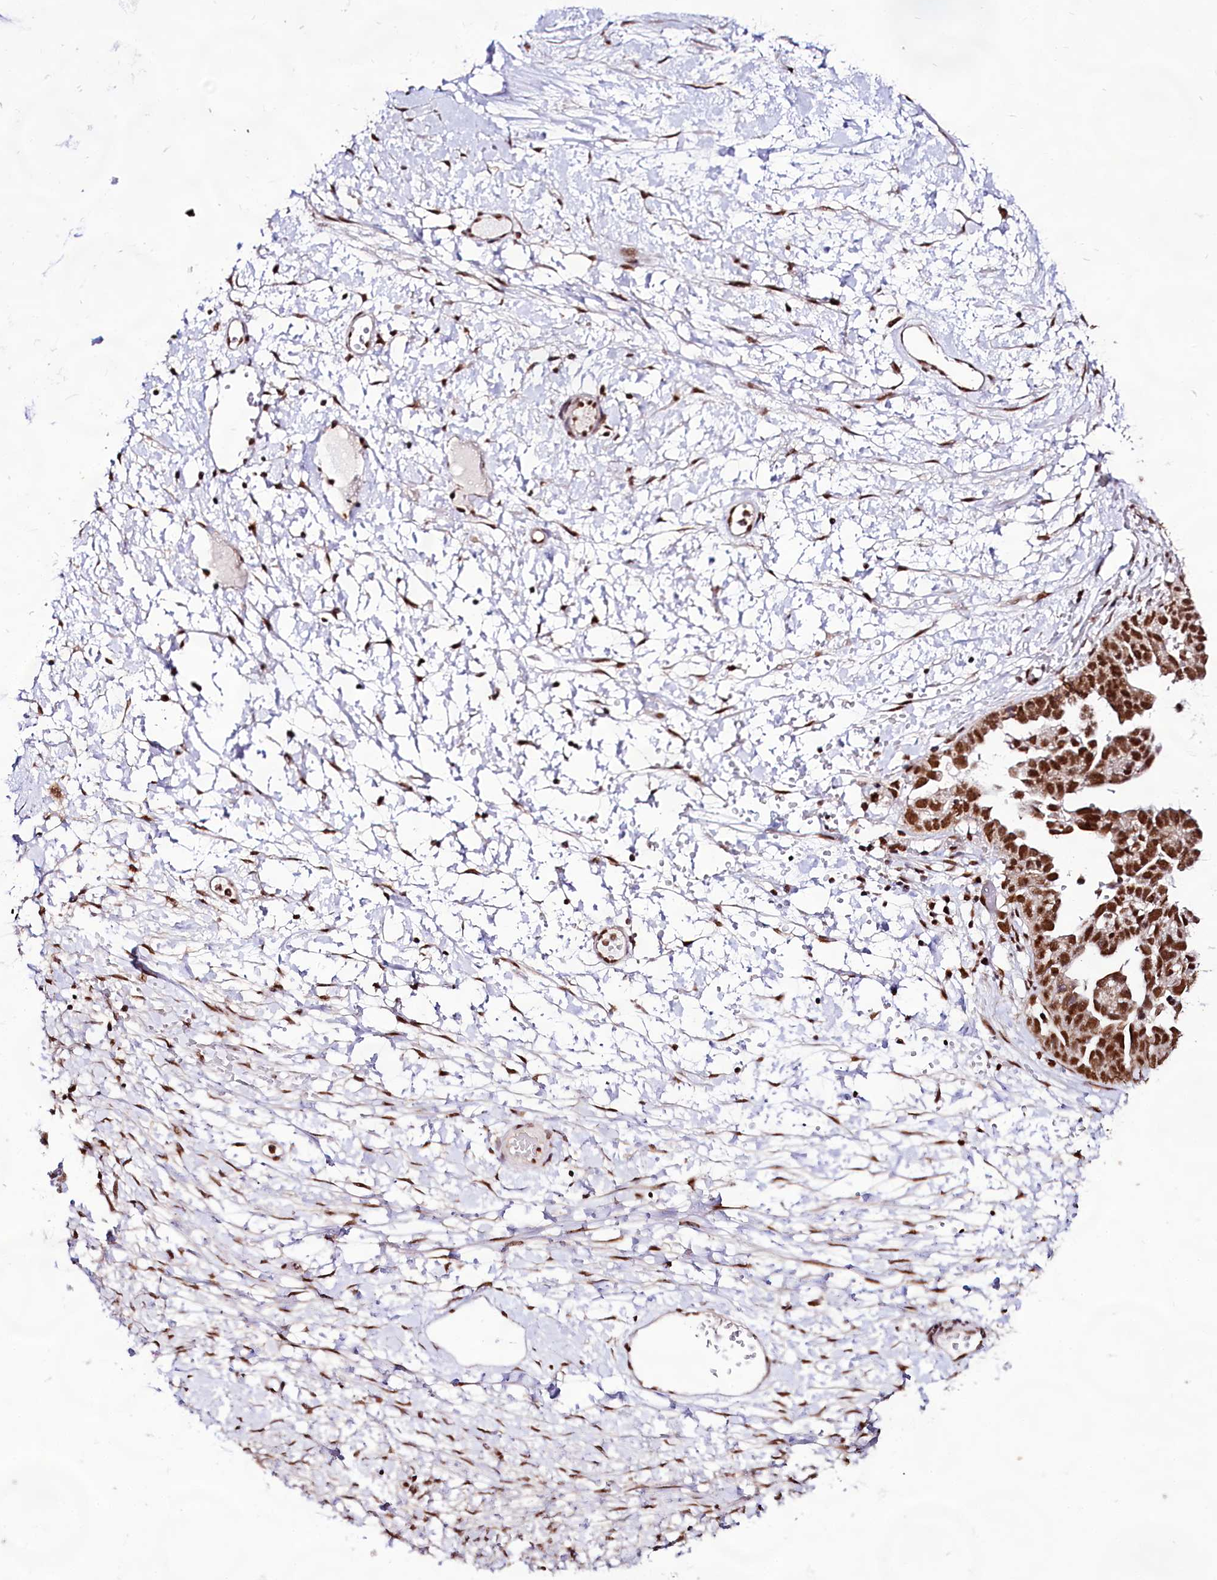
{"staining": {"intensity": "strong", "quantity": ">75%", "location": "nuclear"}, "tissue": "ovarian cancer", "cell_type": "Tumor cells", "image_type": "cancer", "snomed": [{"axis": "morphology", "description": "Cystadenocarcinoma, serous, NOS"}, {"axis": "topography", "description": "Ovary"}], "caption": "An image of human ovarian cancer (serous cystadenocarcinoma) stained for a protein displays strong nuclear brown staining in tumor cells.", "gene": "HIRA", "patient": {"sex": "female", "age": 54}}